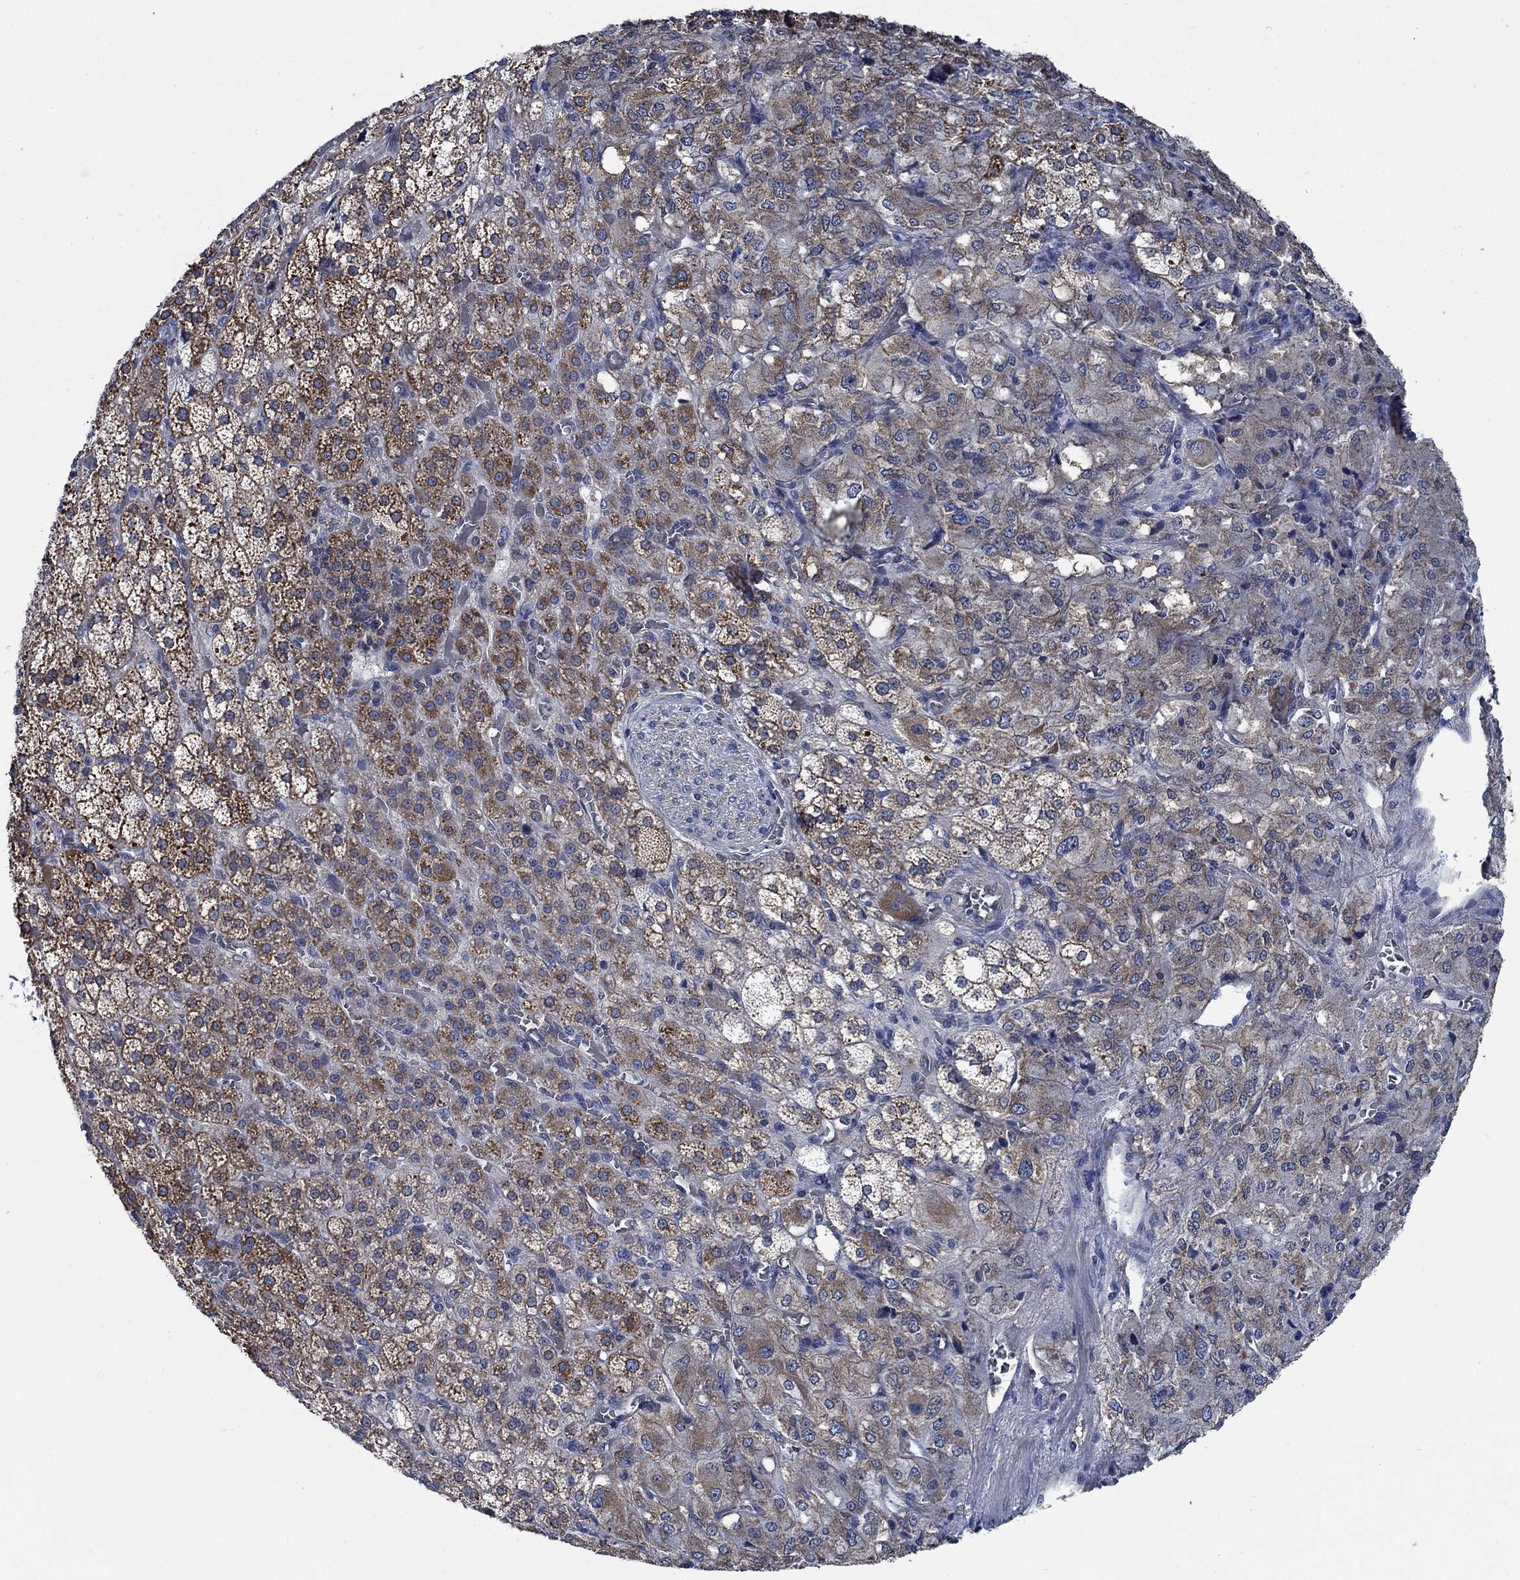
{"staining": {"intensity": "strong", "quantity": "25%-75%", "location": "cytoplasmic/membranous"}, "tissue": "adrenal gland", "cell_type": "Glandular cells", "image_type": "normal", "snomed": [{"axis": "morphology", "description": "Normal tissue, NOS"}, {"axis": "topography", "description": "Adrenal gland"}], "caption": "Normal adrenal gland demonstrates strong cytoplasmic/membranous expression in approximately 25%-75% of glandular cells.", "gene": "STXBP6", "patient": {"sex": "female", "age": 60}}